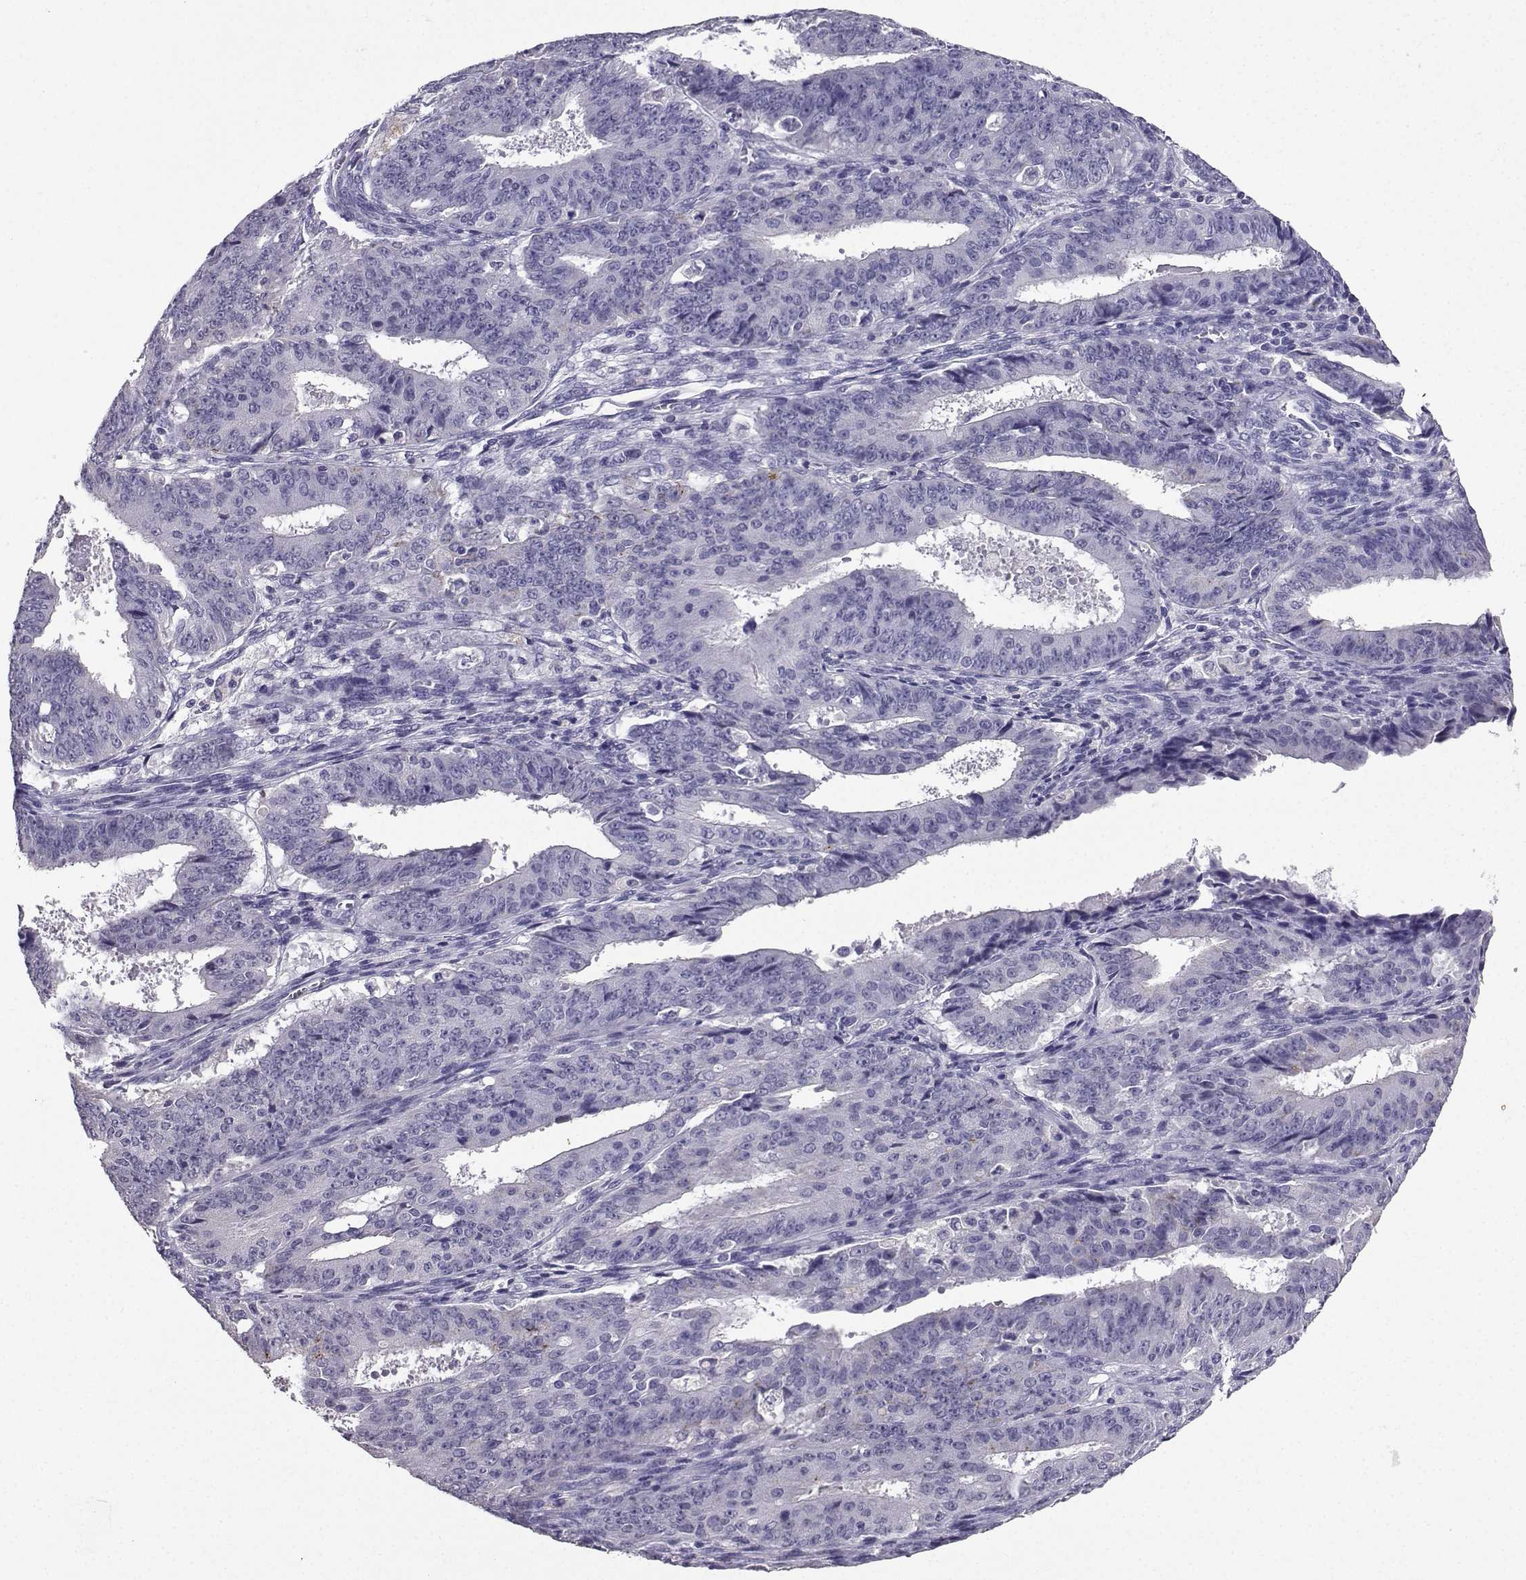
{"staining": {"intensity": "negative", "quantity": "none", "location": "none"}, "tissue": "ovarian cancer", "cell_type": "Tumor cells", "image_type": "cancer", "snomed": [{"axis": "morphology", "description": "Carcinoma, endometroid"}, {"axis": "topography", "description": "Ovary"}], "caption": "Tumor cells show no significant expression in endometroid carcinoma (ovarian). (DAB immunohistochemistry (IHC) visualized using brightfield microscopy, high magnification).", "gene": "SPAG11B", "patient": {"sex": "female", "age": 42}}